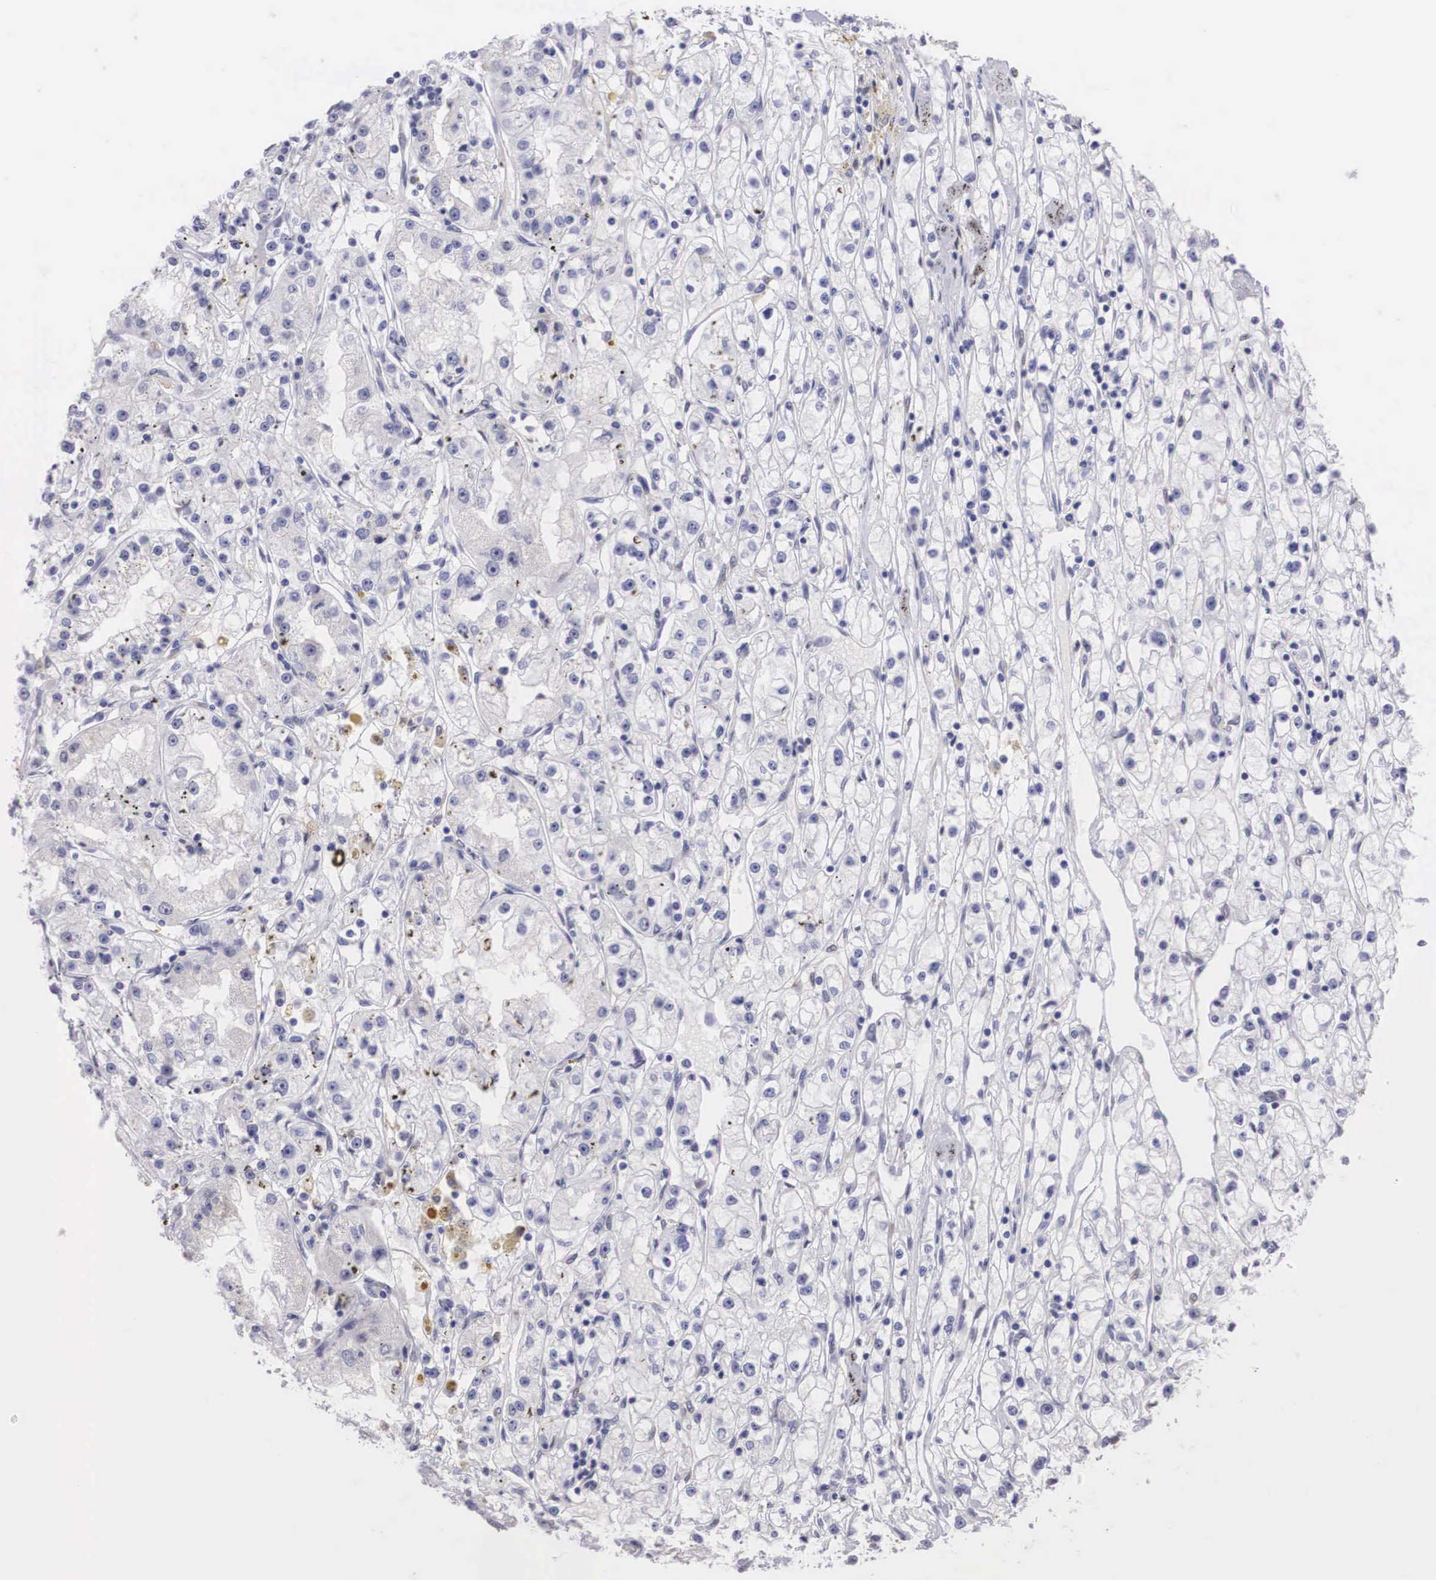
{"staining": {"intensity": "negative", "quantity": "none", "location": "none"}, "tissue": "renal cancer", "cell_type": "Tumor cells", "image_type": "cancer", "snomed": [{"axis": "morphology", "description": "Adenocarcinoma, NOS"}, {"axis": "topography", "description": "Kidney"}], "caption": "A high-resolution photomicrograph shows immunohistochemistry staining of renal adenocarcinoma, which displays no significant positivity in tumor cells.", "gene": "ETV6", "patient": {"sex": "male", "age": 56}}